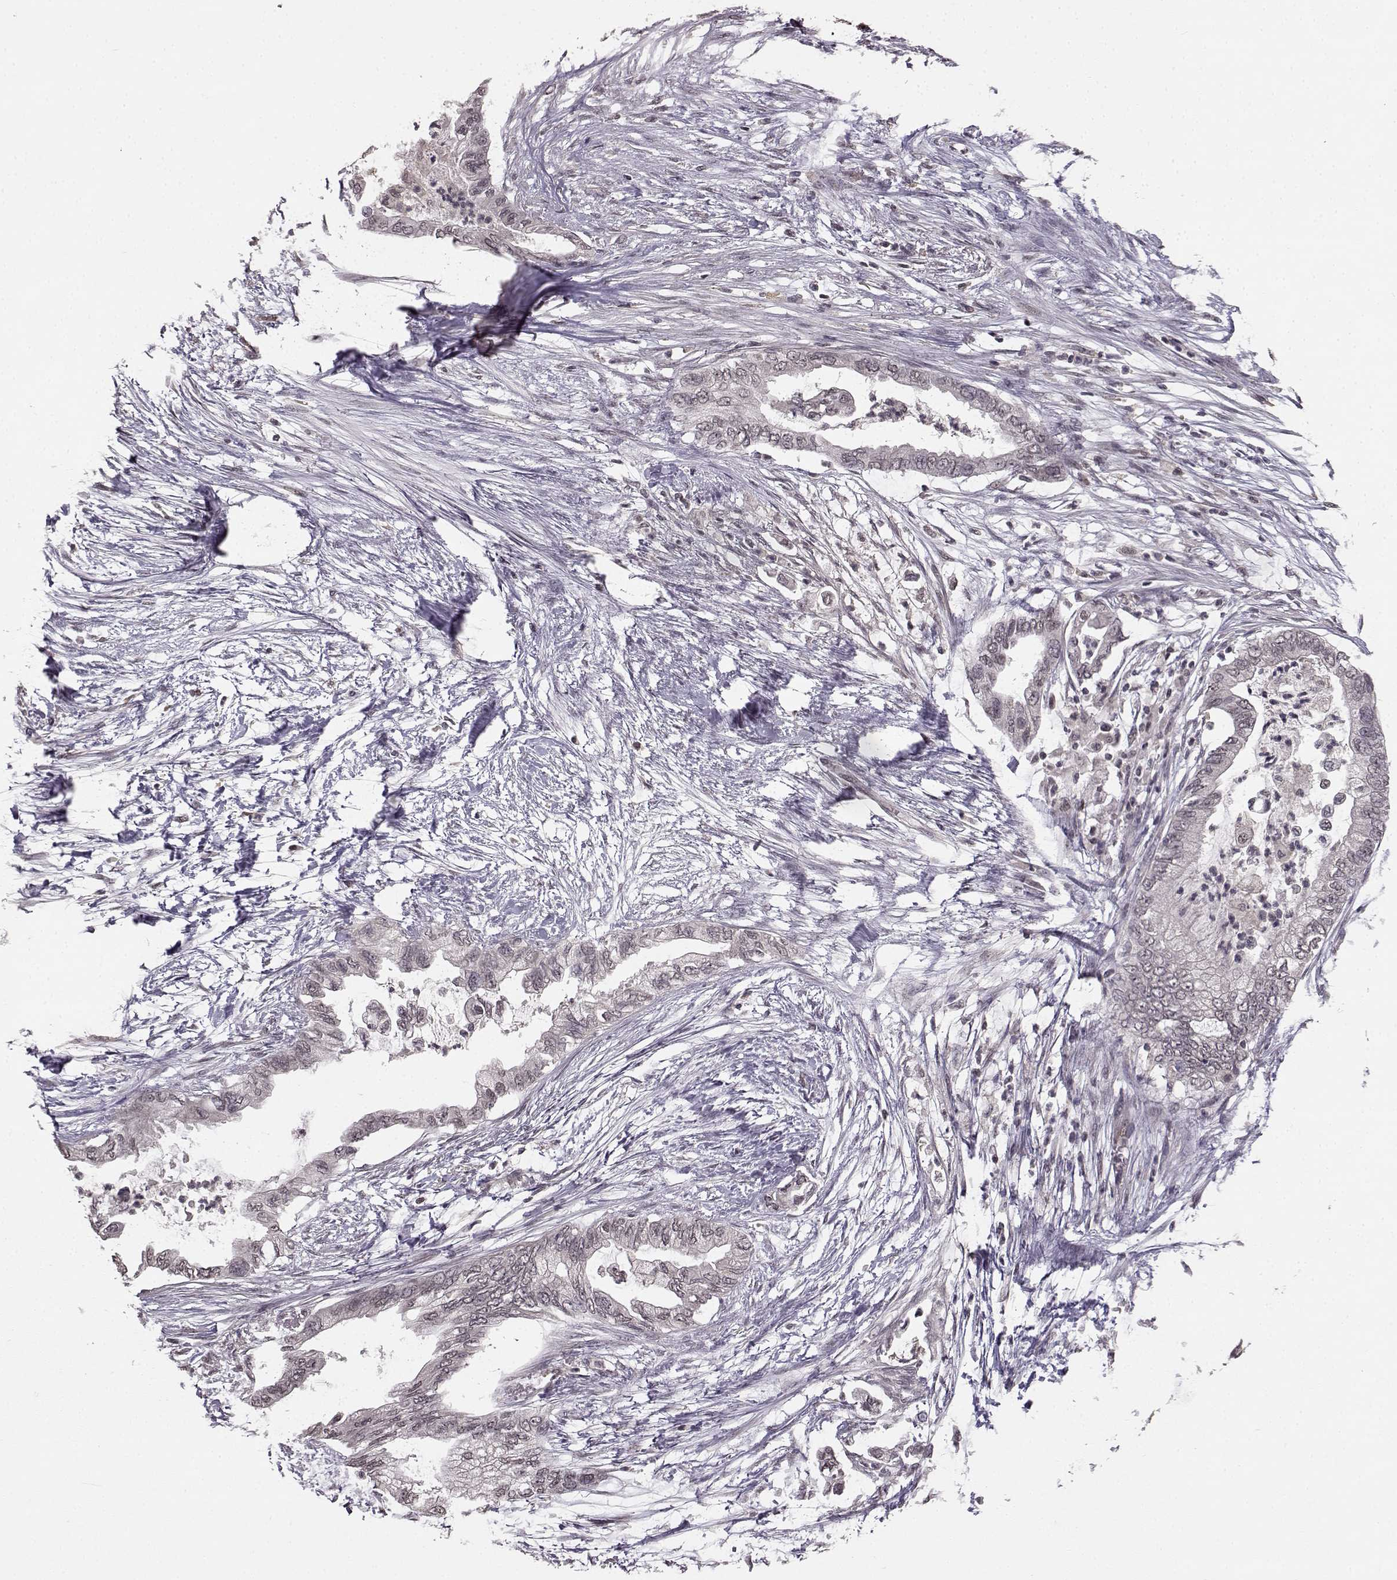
{"staining": {"intensity": "negative", "quantity": "none", "location": "none"}, "tissue": "pancreatic cancer", "cell_type": "Tumor cells", "image_type": "cancer", "snomed": [{"axis": "morphology", "description": "Normal tissue, NOS"}, {"axis": "morphology", "description": "Adenocarcinoma, NOS"}, {"axis": "topography", "description": "Pancreas"}, {"axis": "topography", "description": "Duodenum"}], "caption": "Photomicrograph shows no significant protein expression in tumor cells of pancreatic adenocarcinoma.", "gene": "NTRK2", "patient": {"sex": "female", "age": 60}}